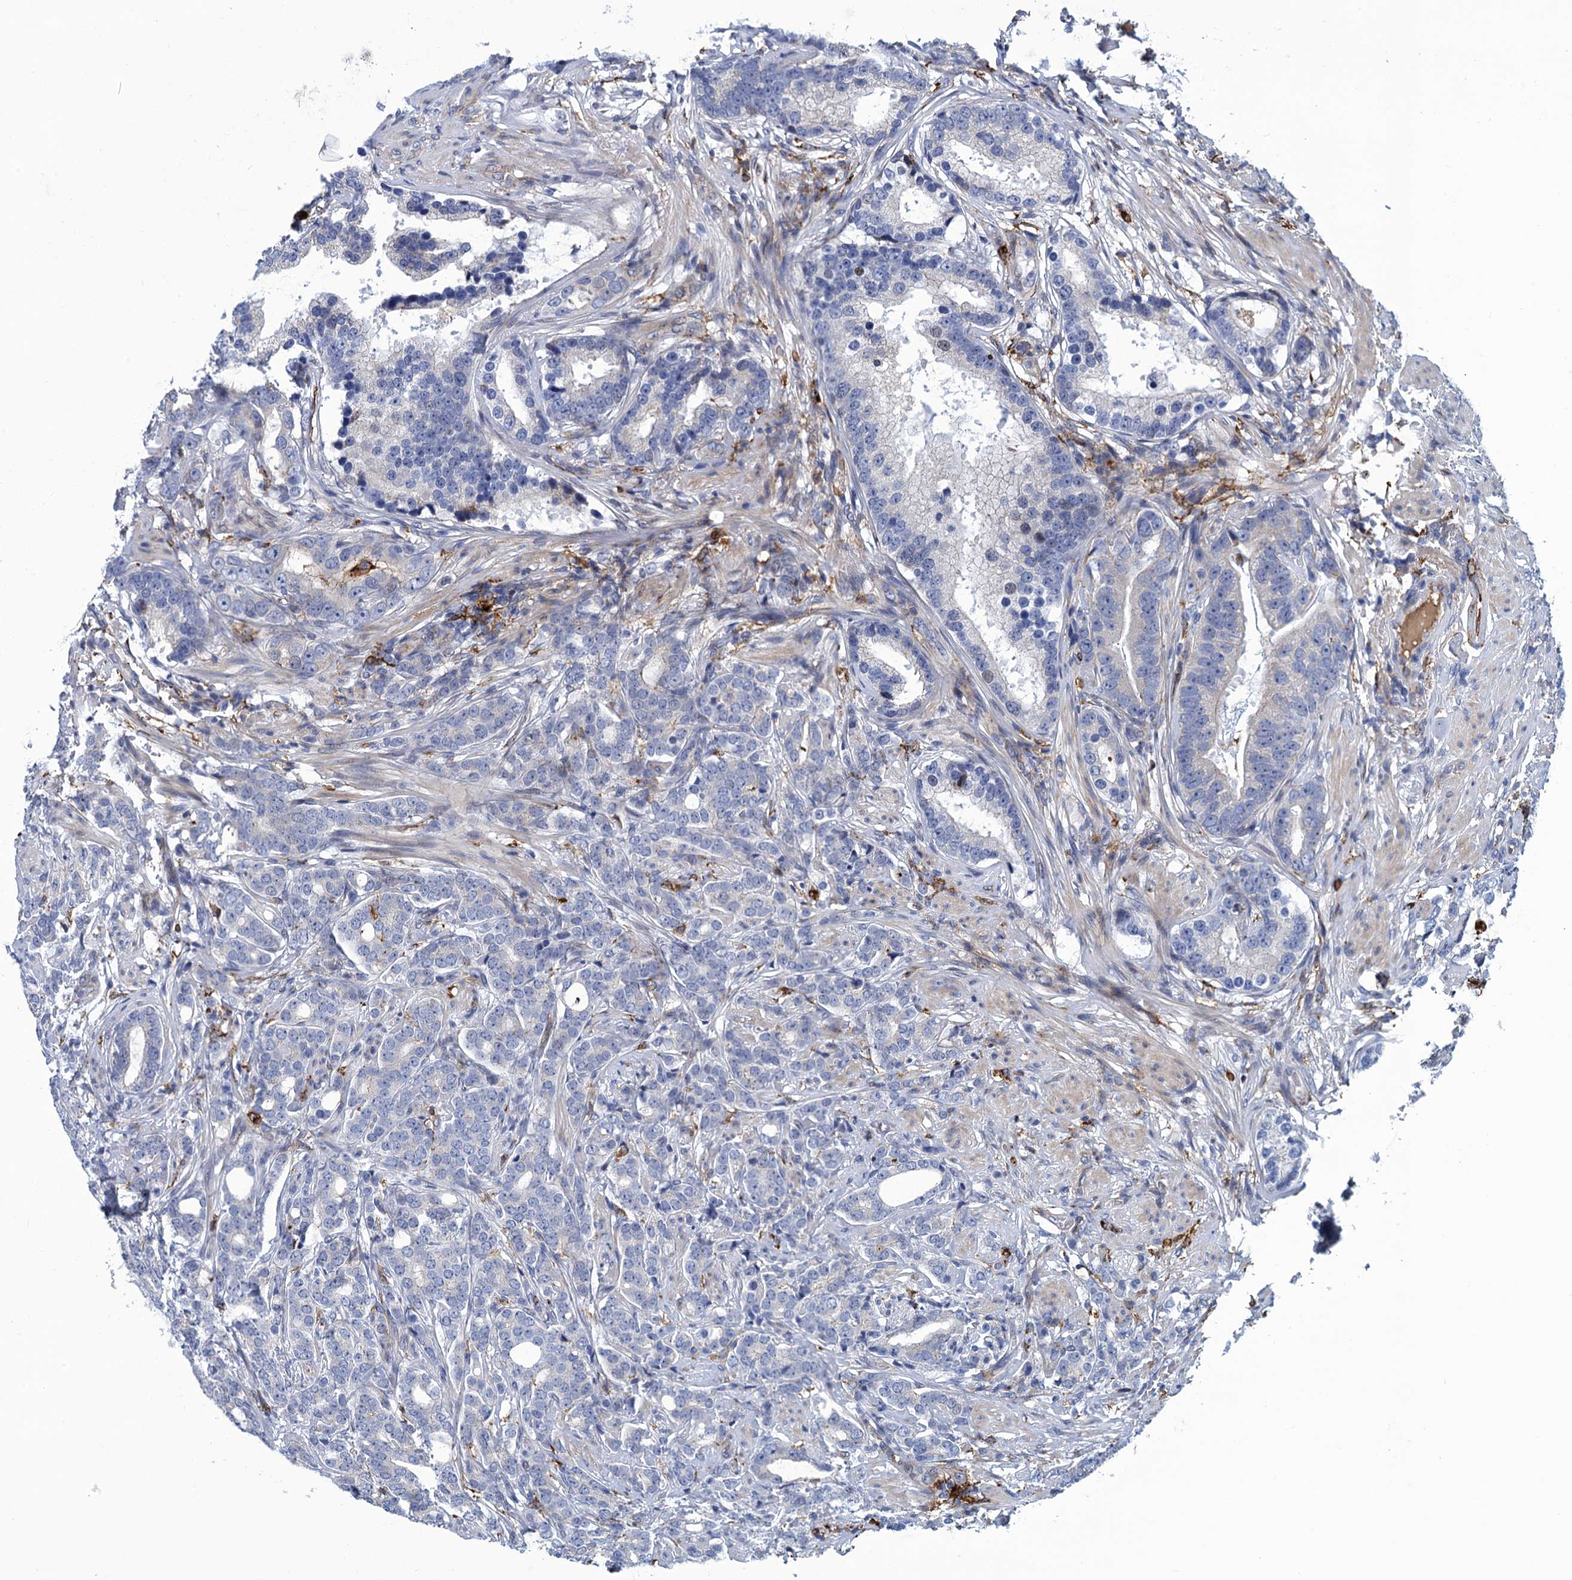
{"staining": {"intensity": "negative", "quantity": "none", "location": "none"}, "tissue": "prostate cancer", "cell_type": "Tumor cells", "image_type": "cancer", "snomed": [{"axis": "morphology", "description": "Adenocarcinoma, Low grade"}, {"axis": "topography", "description": "Prostate"}], "caption": "Immunohistochemistry image of neoplastic tissue: human prostate adenocarcinoma (low-grade) stained with DAB (3,3'-diaminobenzidine) exhibits no significant protein positivity in tumor cells.", "gene": "DNHD1", "patient": {"sex": "male", "age": 71}}